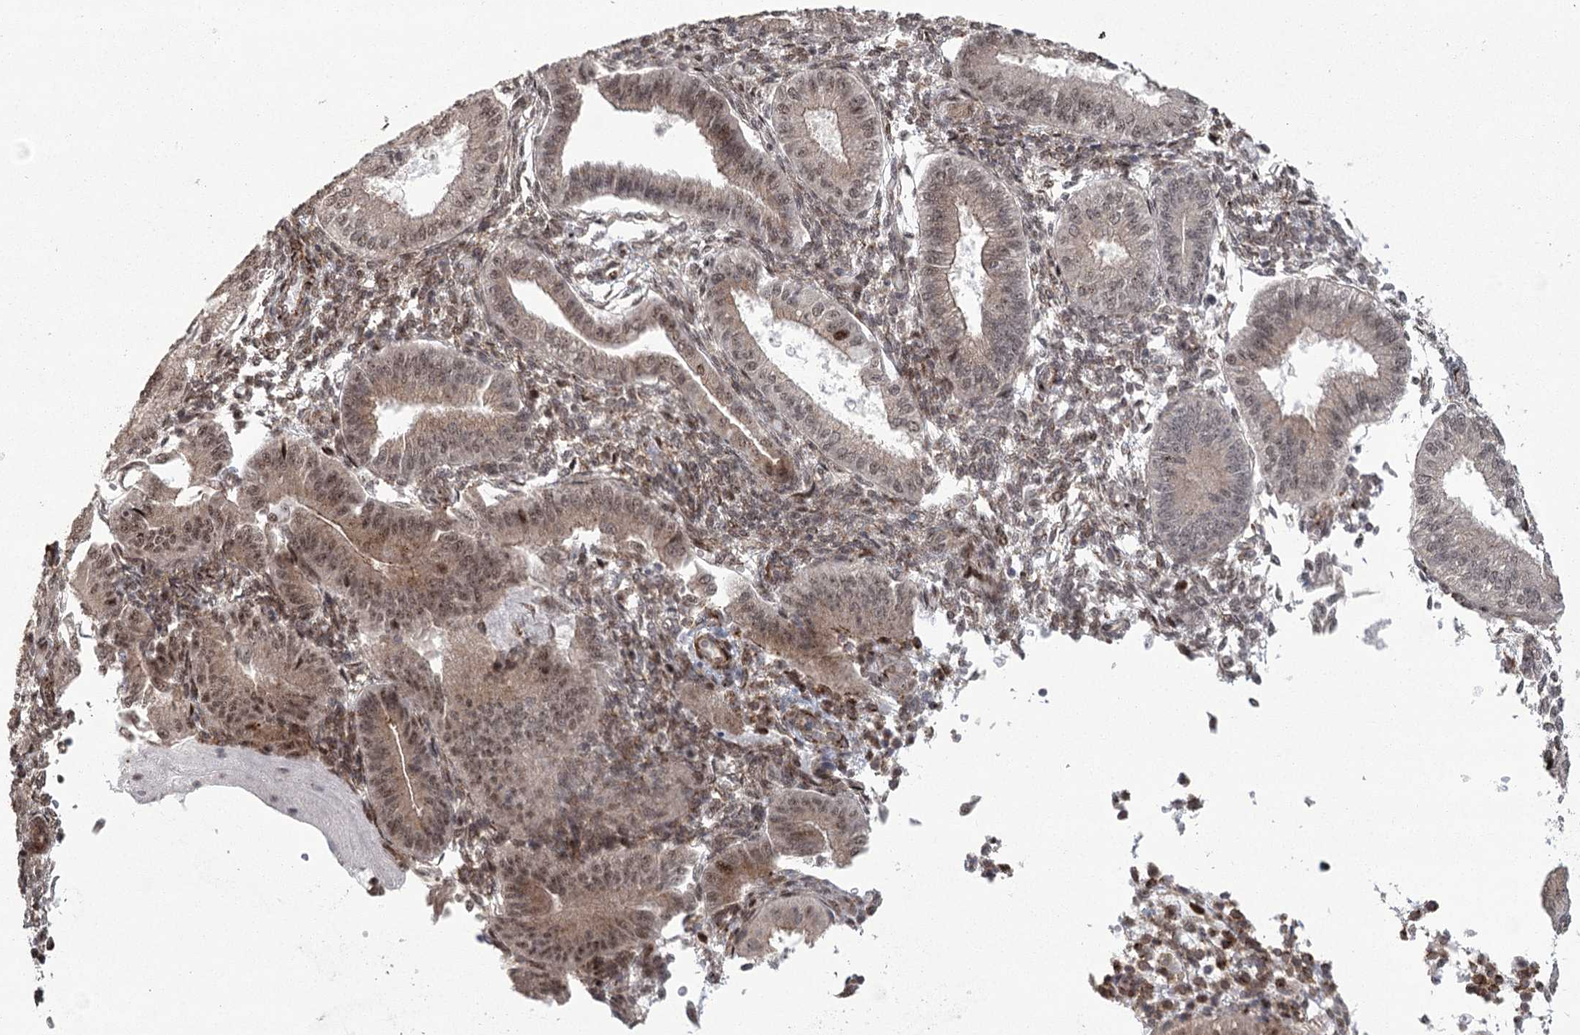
{"staining": {"intensity": "weak", "quantity": "<25%", "location": "cytoplasmic/membranous"}, "tissue": "endometrium", "cell_type": "Cells in endometrial stroma", "image_type": "normal", "snomed": [{"axis": "morphology", "description": "Normal tissue, NOS"}, {"axis": "topography", "description": "Endometrium"}], "caption": "Immunohistochemistry (IHC) histopathology image of unremarkable endometrium stained for a protein (brown), which demonstrates no staining in cells in endometrial stroma. (Brightfield microscopy of DAB immunohistochemistry (IHC) at high magnification).", "gene": "PARM1", "patient": {"sex": "female", "age": 39}}